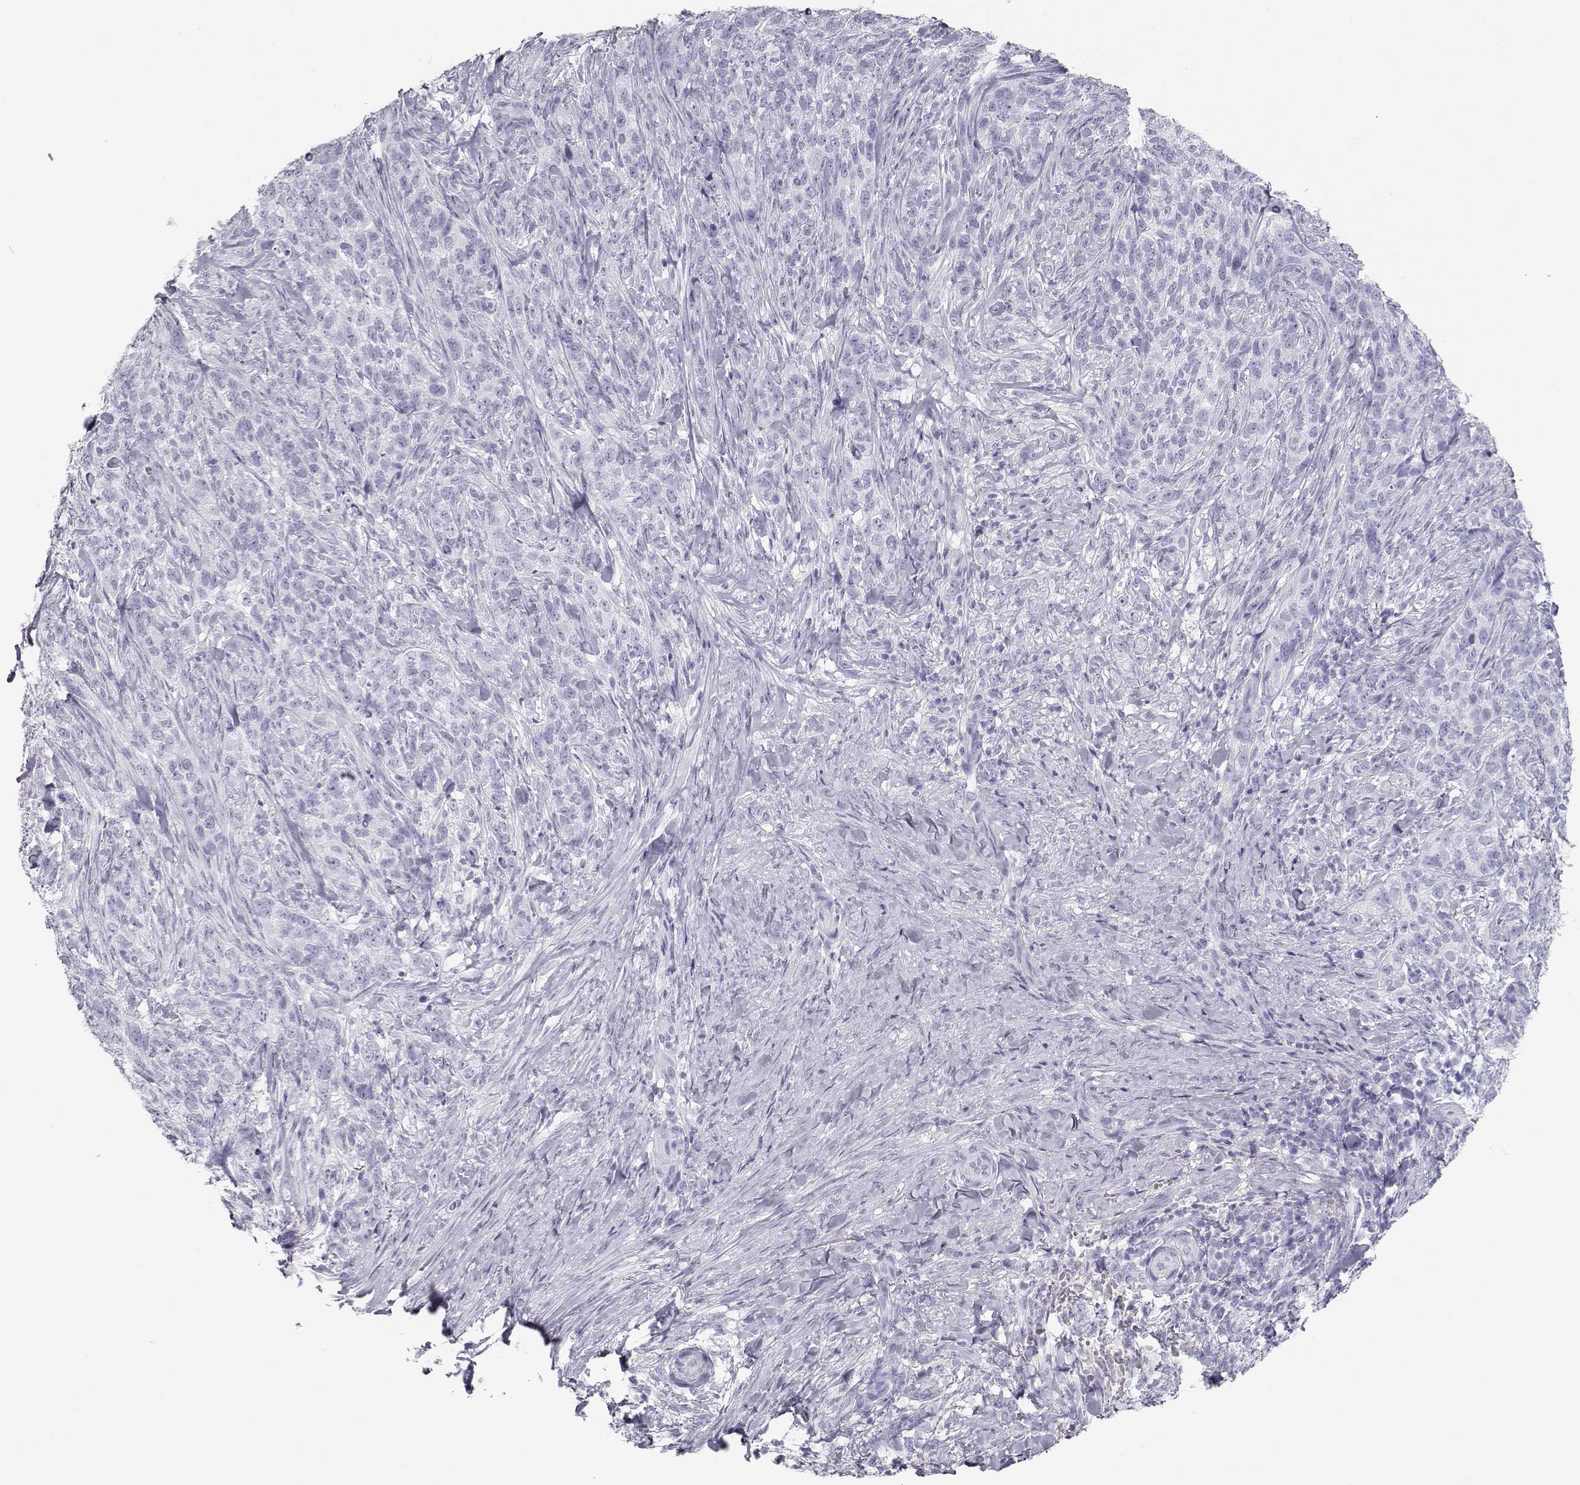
{"staining": {"intensity": "negative", "quantity": "none", "location": "none"}, "tissue": "skin cancer", "cell_type": "Tumor cells", "image_type": "cancer", "snomed": [{"axis": "morphology", "description": "Basal cell carcinoma"}, {"axis": "topography", "description": "Skin"}], "caption": "A high-resolution histopathology image shows immunohistochemistry staining of skin basal cell carcinoma, which shows no significant expression in tumor cells.", "gene": "TKTL1", "patient": {"sex": "female", "age": 69}}